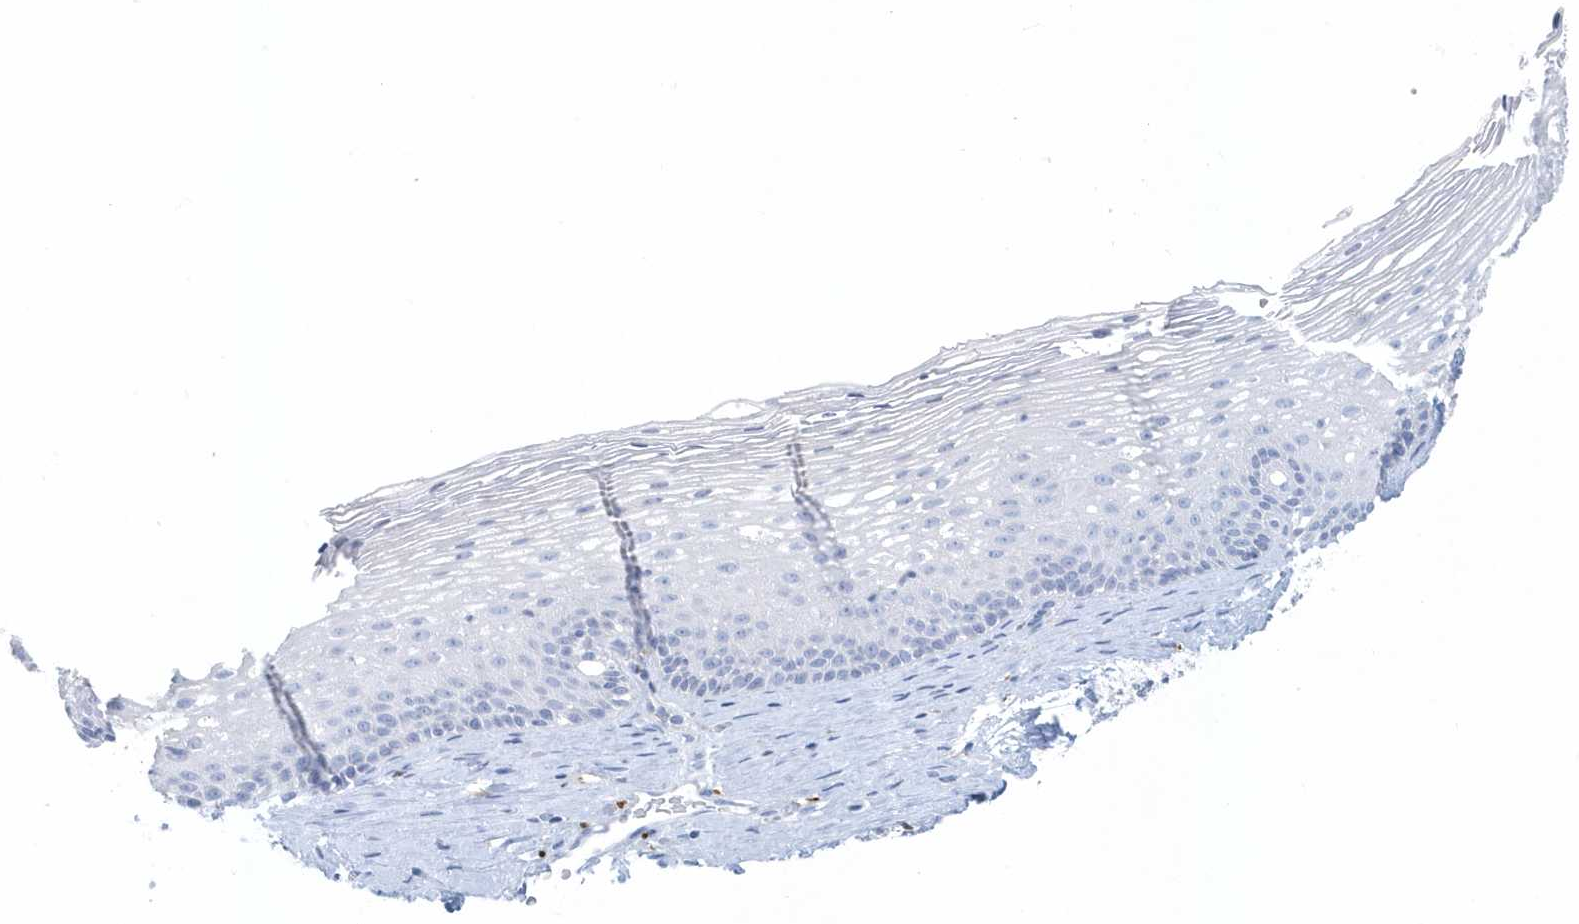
{"staining": {"intensity": "negative", "quantity": "none", "location": "none"}, "tissue": "cervix", "cell_type": "Glandular cells", "image_type": "normal", "snomed": [{"axis": "morphology", "description": "Normal tissue, NOS"}, {"axis": "topography", "description": "Cervix"}], "caption": "DAB (3,3'-diaminobenzidine) immunohistochemical staining of unremarkable human cervix reveals no significant expression in glandular cells. (Stains: DAB immunohistochemistry (IHC) with hematoxylin counter stain, Microscopy: brightfield microscopy at high magnification).", "gene": "FAM98A", "patient": {"sex": "female", "age": 33}}